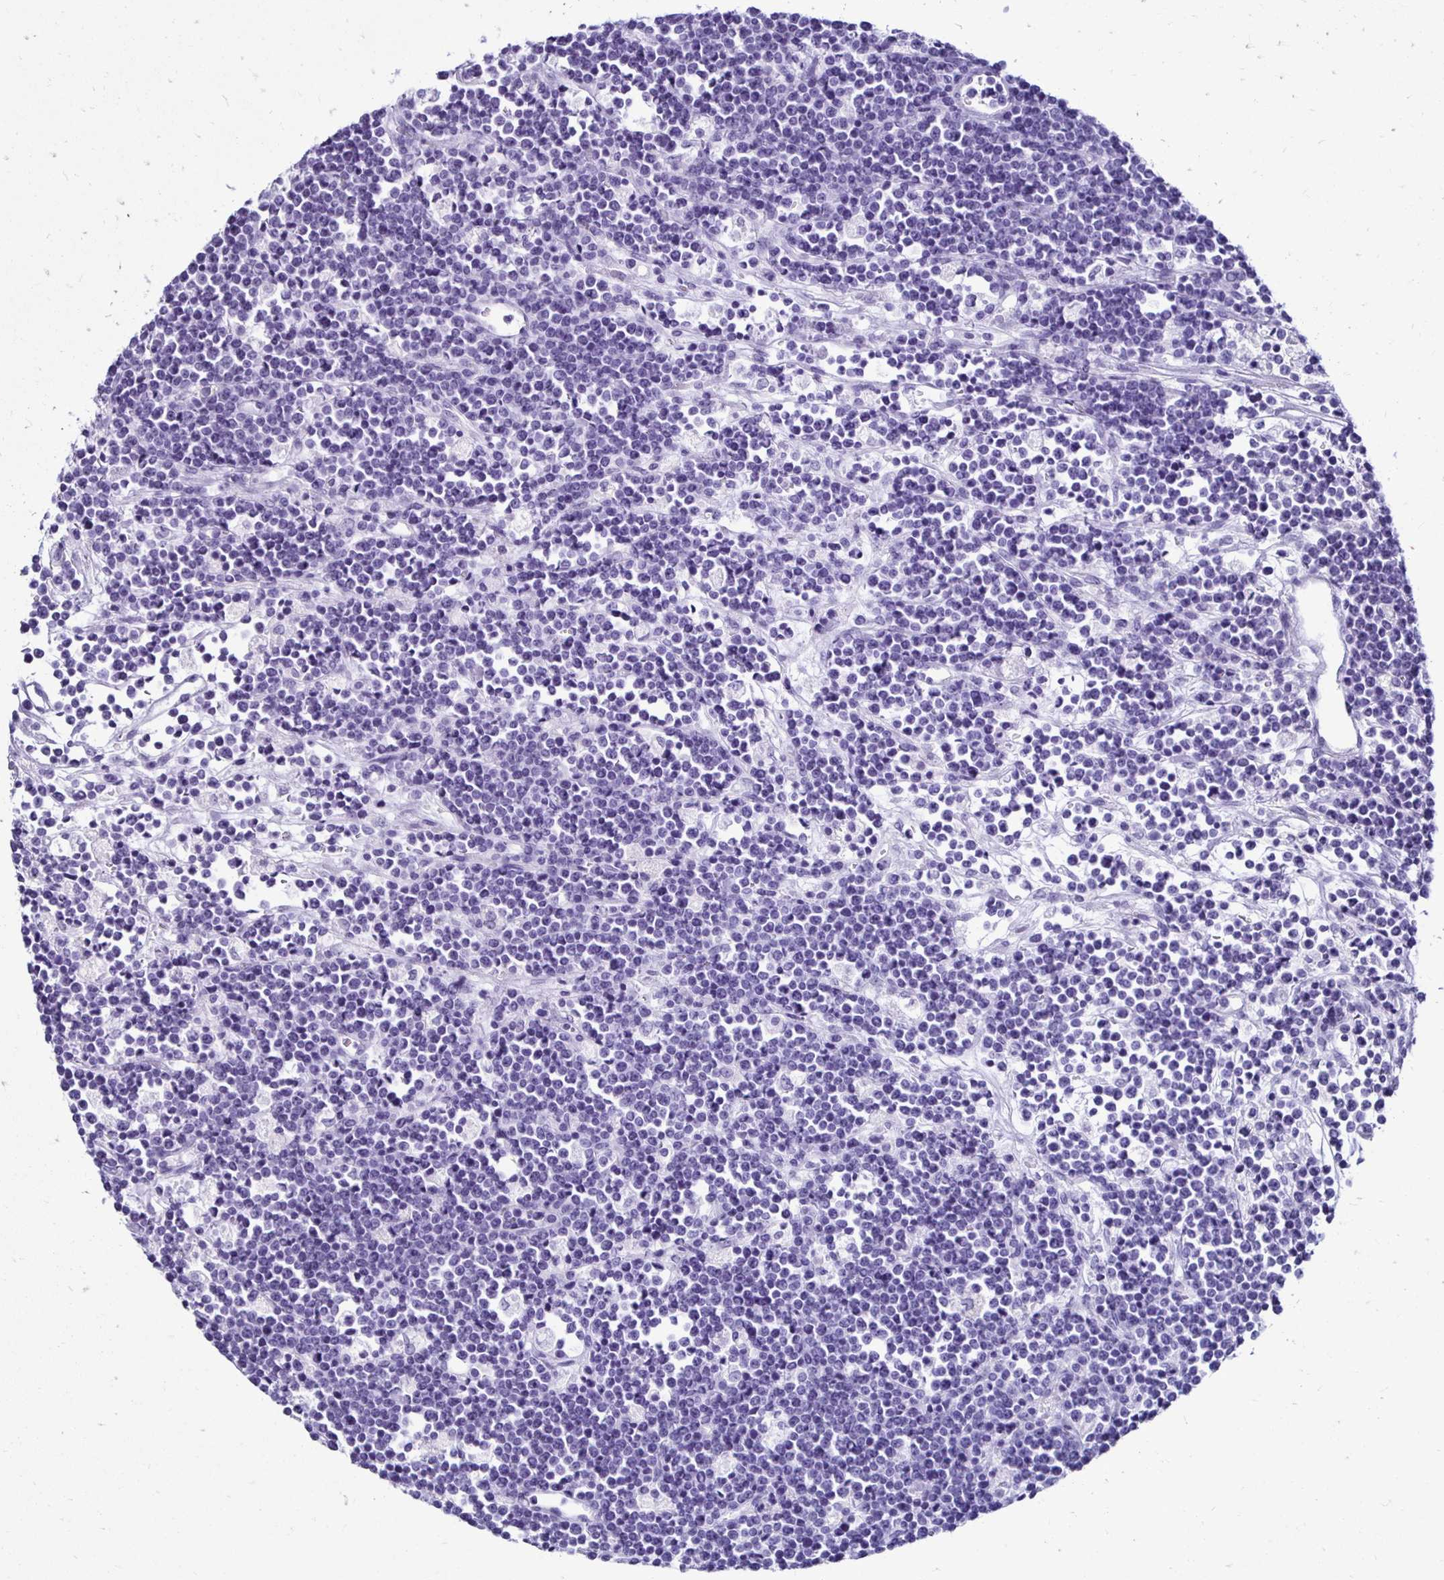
{"staining": {"intensity": "negative", "quantity": "none", "location": "none"}, "tissue": "lymphoma", "cell_type": "Tumor cells", "image_type": "cancer", "snomed": [{"axis": "morphology", "description": "Malignant lymphoma, non-Hodgkin's type, High grade"}, {"axis": "topography", "description": "Ovary"}], "caption": "Image shows no significant protein positivity in tumor cells of malignant lymphoma, non-Hodgkin's type (high-grade).", "gene": "CST5", "patient": {"sex": "female", "age": 56}}